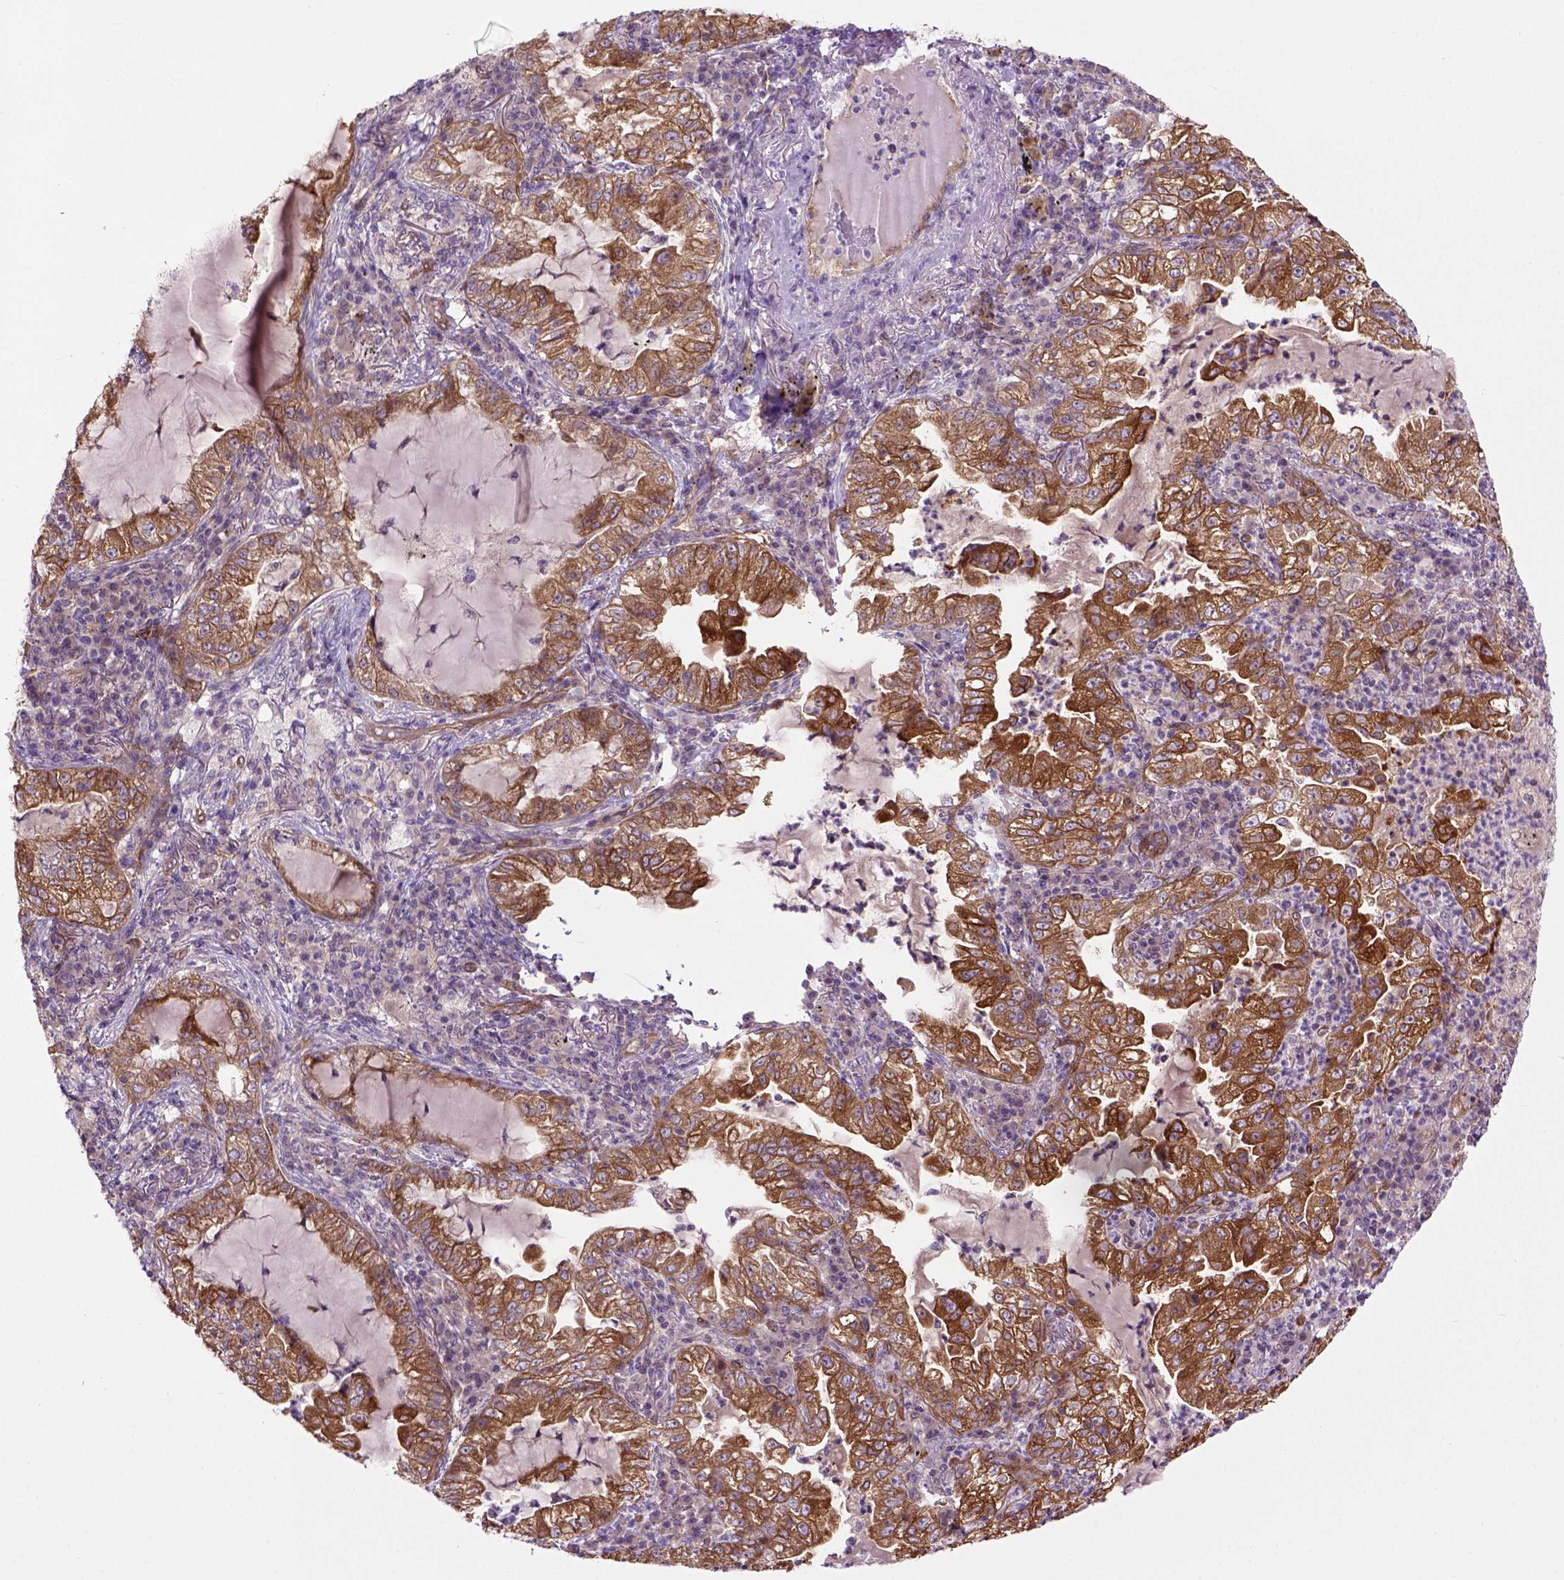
{"staining": {"intensity": "moderate", "quantity": ">75%", "location": "cytoplasmic/membranous"}, "tissue": "lung cancer", "cell_type": "Tumor cells", "image_type": "cancer", "snomed": [{"axis": "morphology", "description": "Adenocarcinoma, NOS"}, {"axis": "topography", "description": "Lung"}], "caption": "IHC (DAB (3,3'-diaminobenzidine)) staining of human lung adenocarcinoma exhibits moderate cytoplasmic/membranous protein positivity in about >75% of tumor cells. (DAB IHC with brightfield microscopy, high magnification).", "gene": "CASKIN2", "patient": {"sex": "female", "age": 73}}